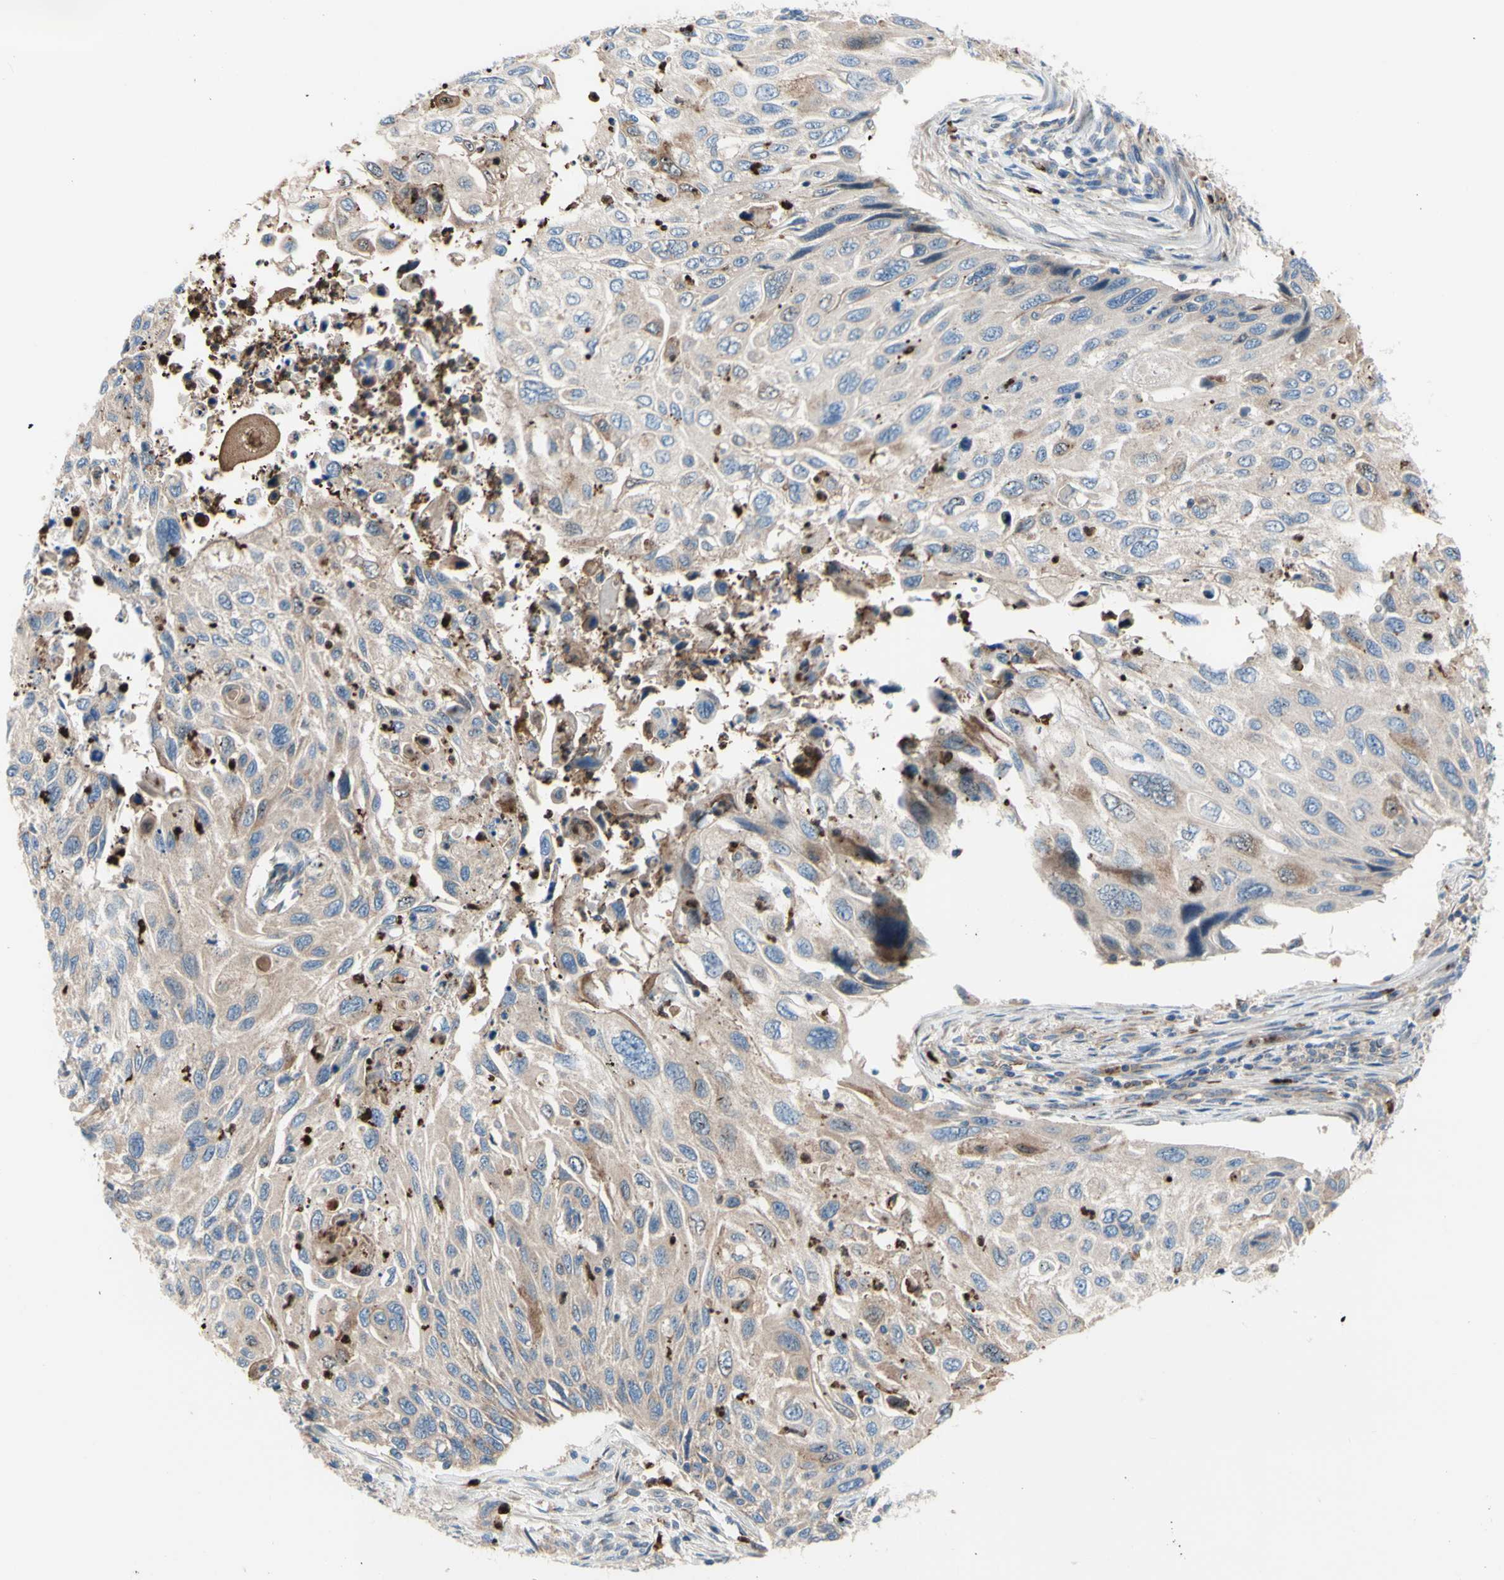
{"staining": {"intensity": "weak", "quantity": ">75%", "location": "cytoplasmic/membranous"}, "tissue": "cervical cancer", "cell_type": "Tumor cells", "image_type": "cancer", "snomed": [{"axis": "morphology", "description": "Squamous cell carcinoma, NOS"}, {"axis": "topography", "description": "Cervix"}], "caption": "IHC histopathology image of neoplastic tissue: cervical cancer (squamous cell carcinoma) stained using IHC shows low levels of weak protein expression localized specifically in the cytoplasmic/membranous of tumor cells, appearing as a cytoplasmic/membranous brown color.", "gene": "USP9X", "patient": {"sex": "female", "age": 70}}